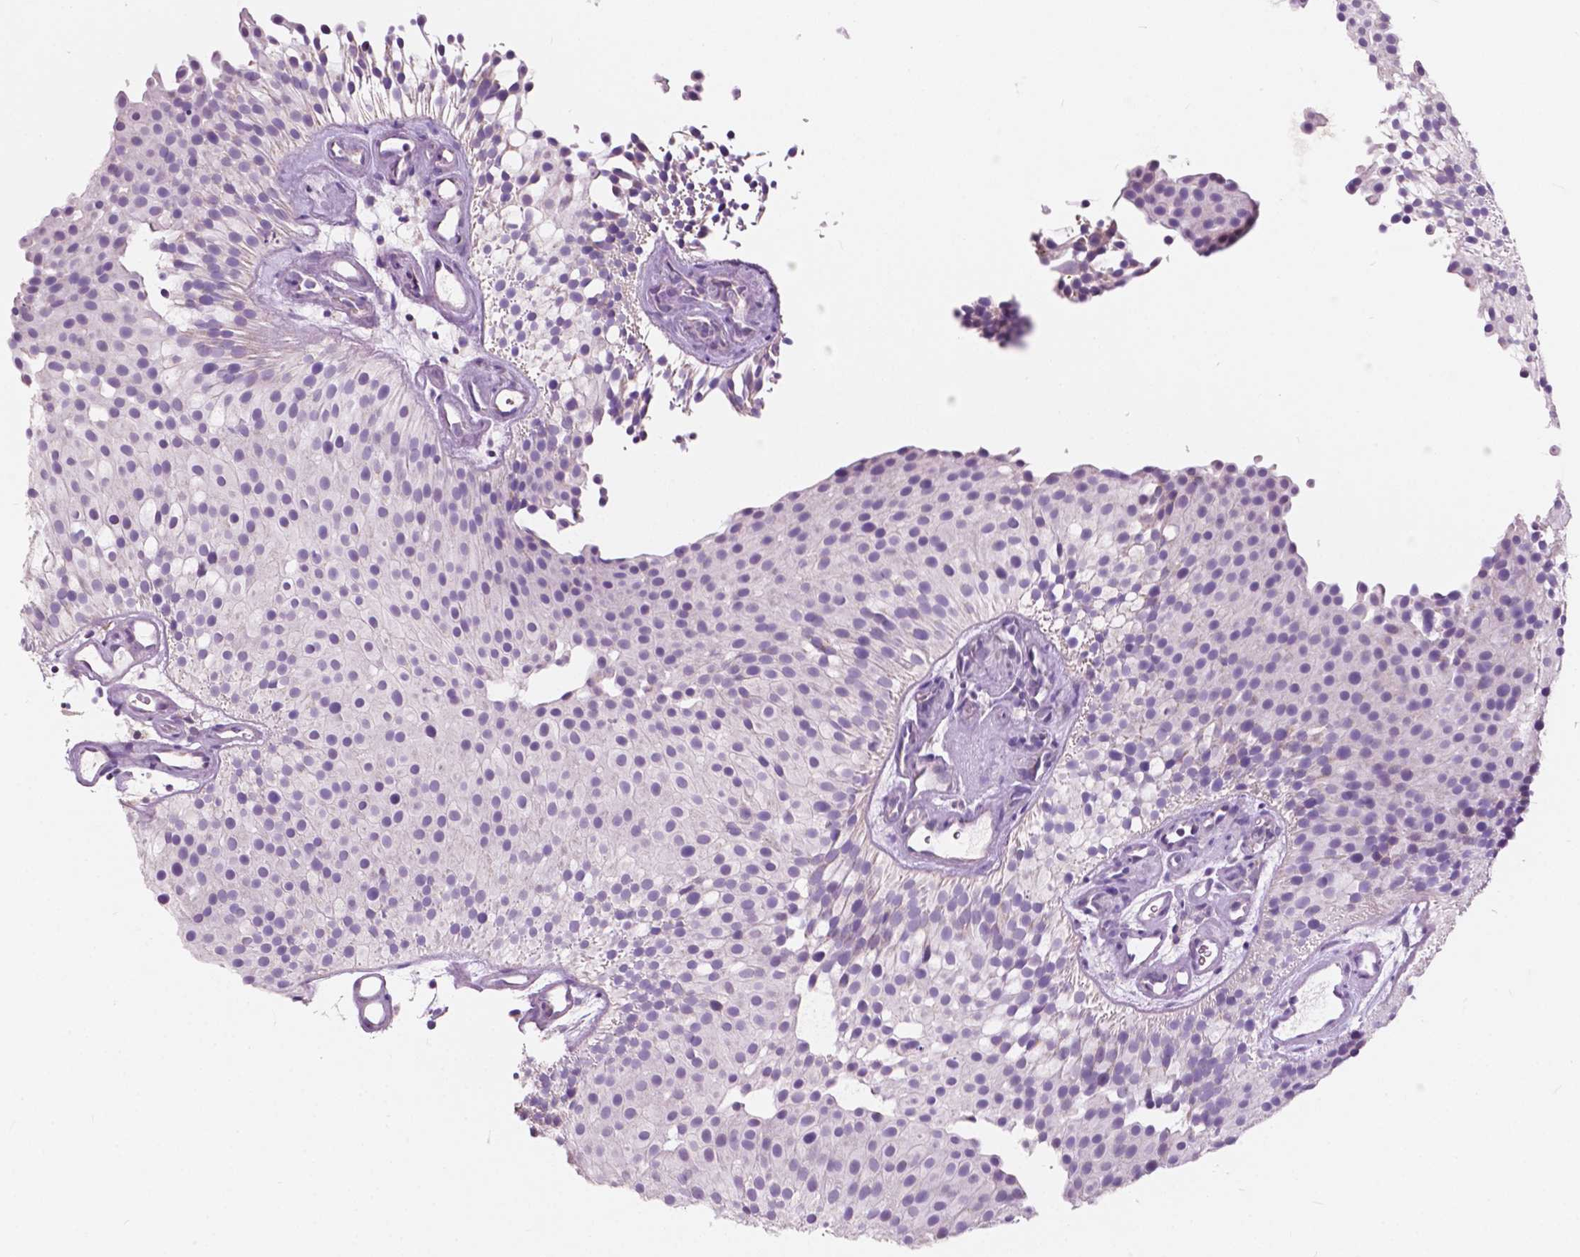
{"staining": {"intensity": "negative", "quantity": "none", "location": "none"}, "tissue": "urothelial cancer", "cell_type": "Tumor cells", "image_type": "cancer", "snomed": [{"axis": "morphology", "description": "Urothelial carcinoma, Low grade"}, {"axis": "topography", "description": "Urinary bladder"}], "caption": "The photomicrograph shows no significant positivity in tumor cells of low-grade urothelial carcinoma.", "gene": "NDUFS1", "patient": {"sex": "female", "age": 87}}